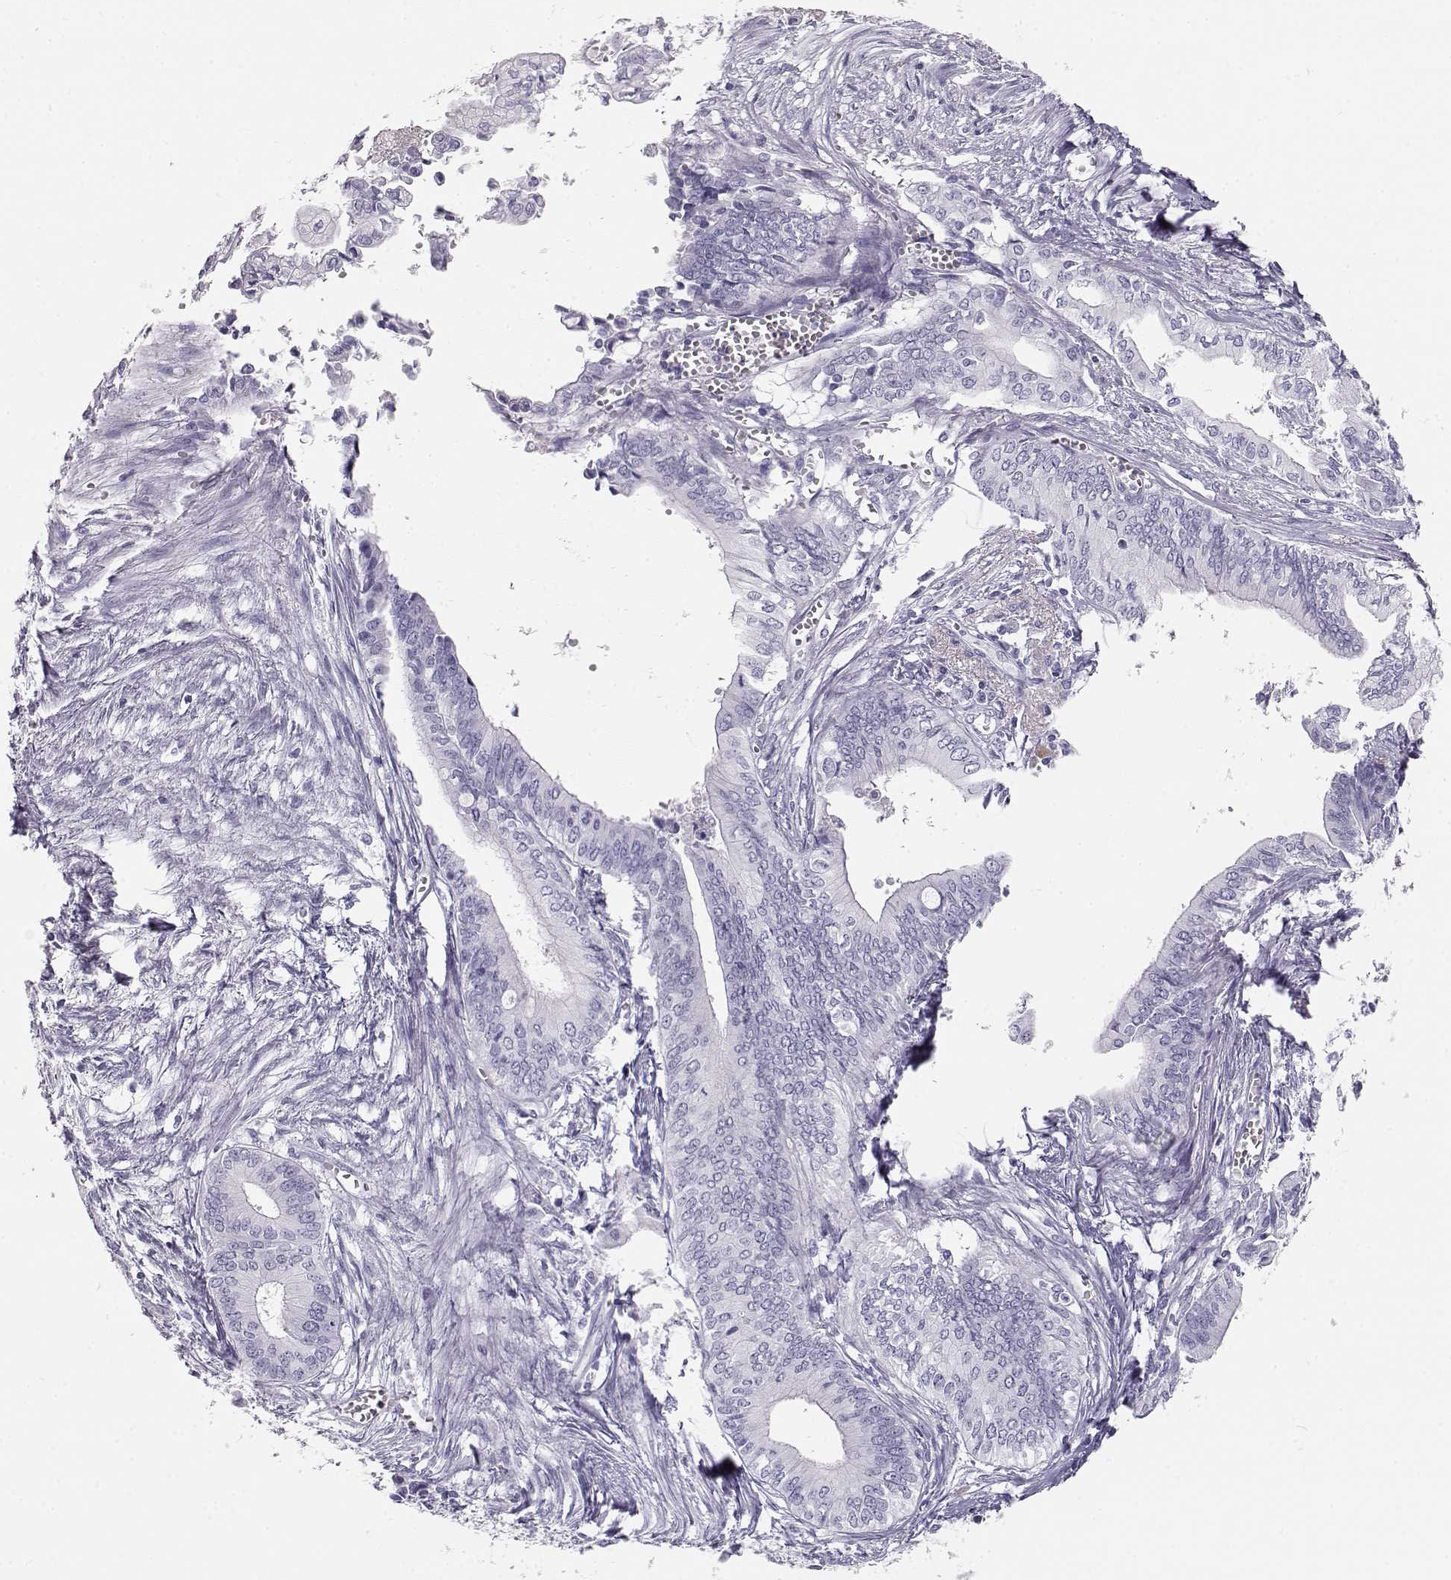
{"staining": {"intensity": "negative", "quantity": "none", "location": "none"}, "tissue": "pancreatic cancer", "cell_type": "Tumor cells", "image_type": "cancer", "snomed": [{"axis": "morphology", "description": "Adenocarcinoma, NOS"}, {"axis": "topography", "description": "Pancreas"}], "caption": "The photomicrograph demonstrates no significant staining in tumor cells of pancreatic cancer (adenocarcinoma). Brightfield microscopy of IHC stained with DAB (3,3'-diaminobenzidine) (brown) and hematoxylin (blue), captured at high magnification.", "gene": "TKTL1", "patient": {"sex": "female", "age": 61}}